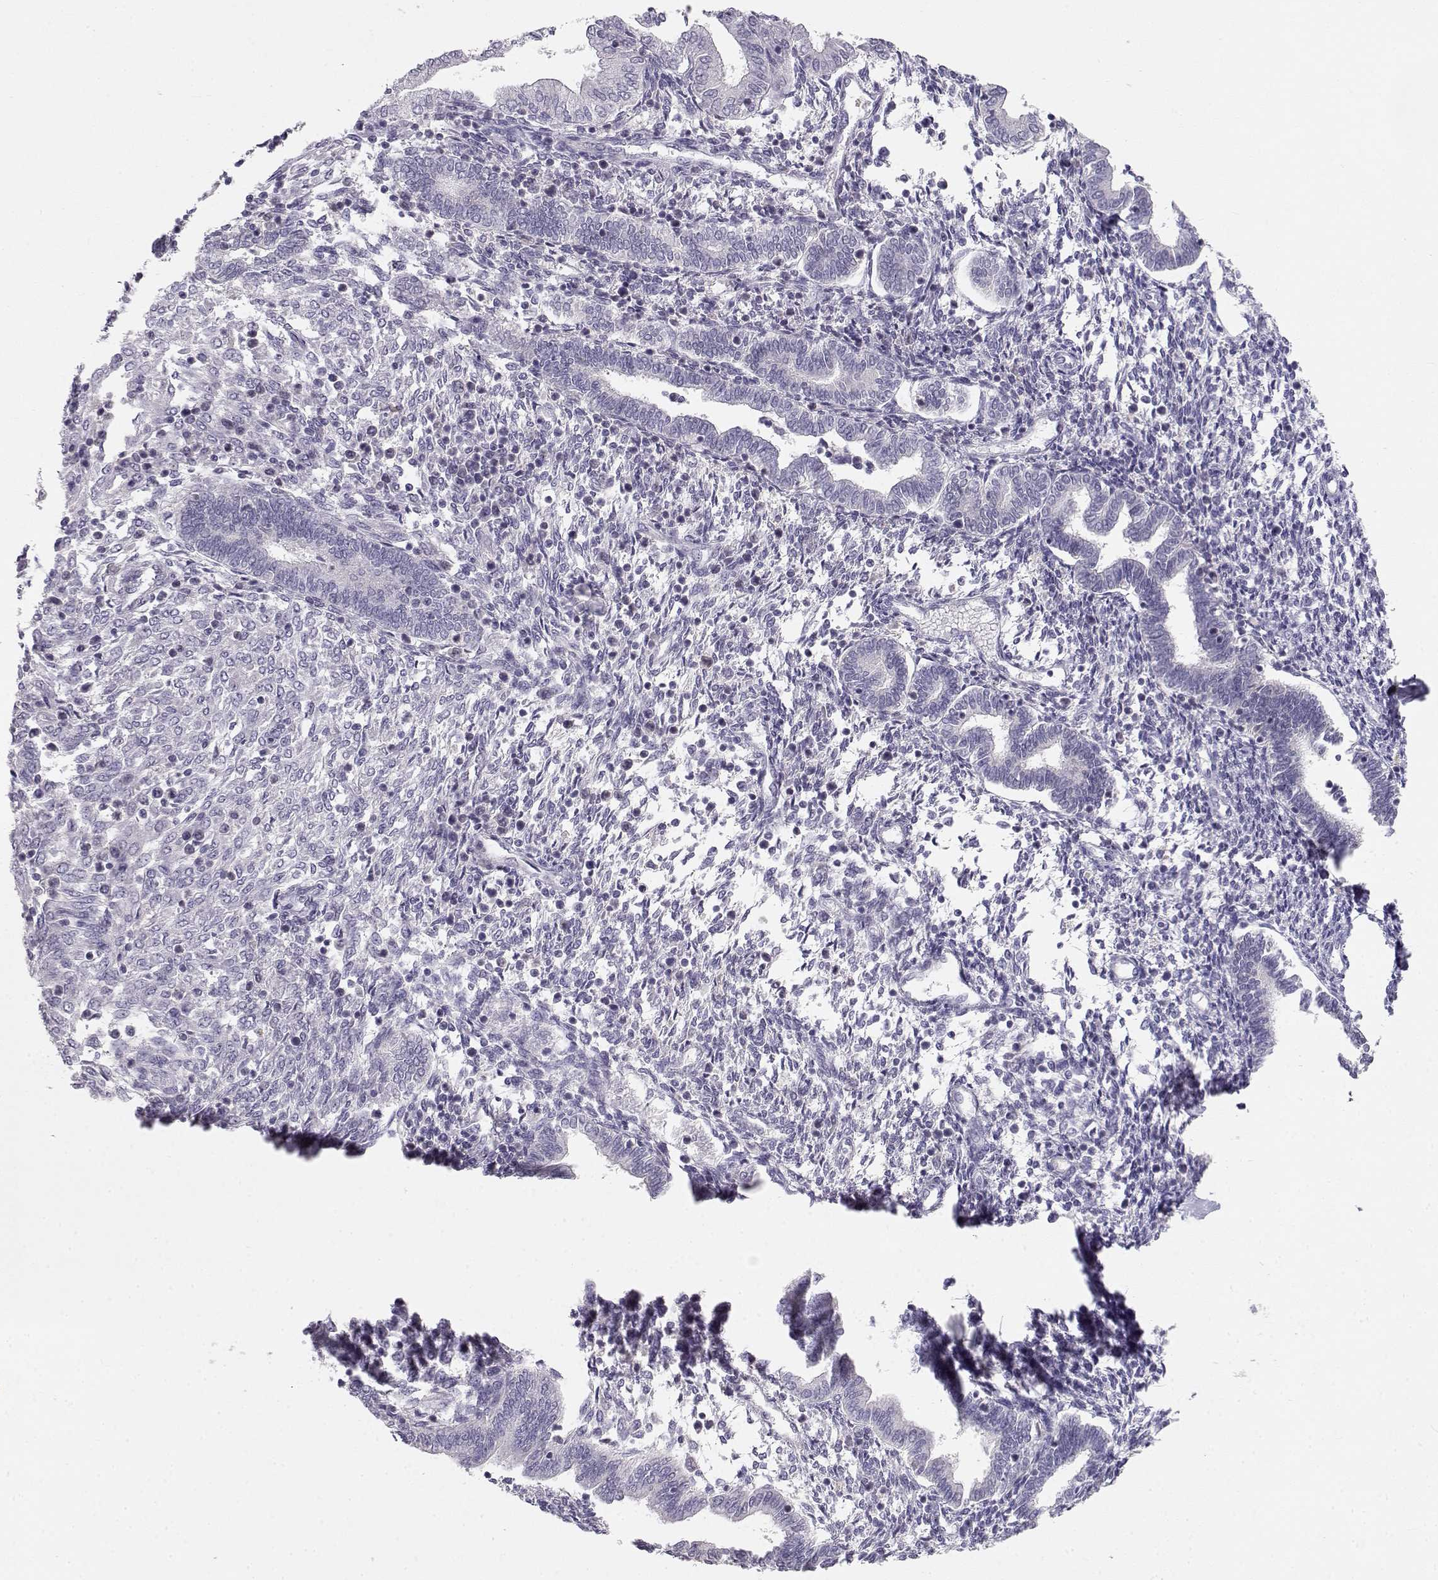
{"staining": {"intensity": "negative", "quantity": "none", "location": "none"}, "tissue": "endometrium", "cell_type": "Cells in endometrial stroma", "image_type": "normal", "snomed": [{"axis": "morphology", "description": "Normal tissue, NOS"}, {"axis": "topography", "description": "Endometrium"}], "caption": "Immunohistochemistry histopathology image of benign endometrium: endometrium stained with DAB (3,3'-diaminobenzidine) shows no significant protein staining in cells in endometrial stroma. (Stains: DAB (3,3'-diaminobenzidine) immunohistochemistry (IHC) with hematoxylin counter stain, Microscopy: brightfield microscopy at high magnification).", "gene": "OPN5", "patient": {"sex": "female", "age": 42}}